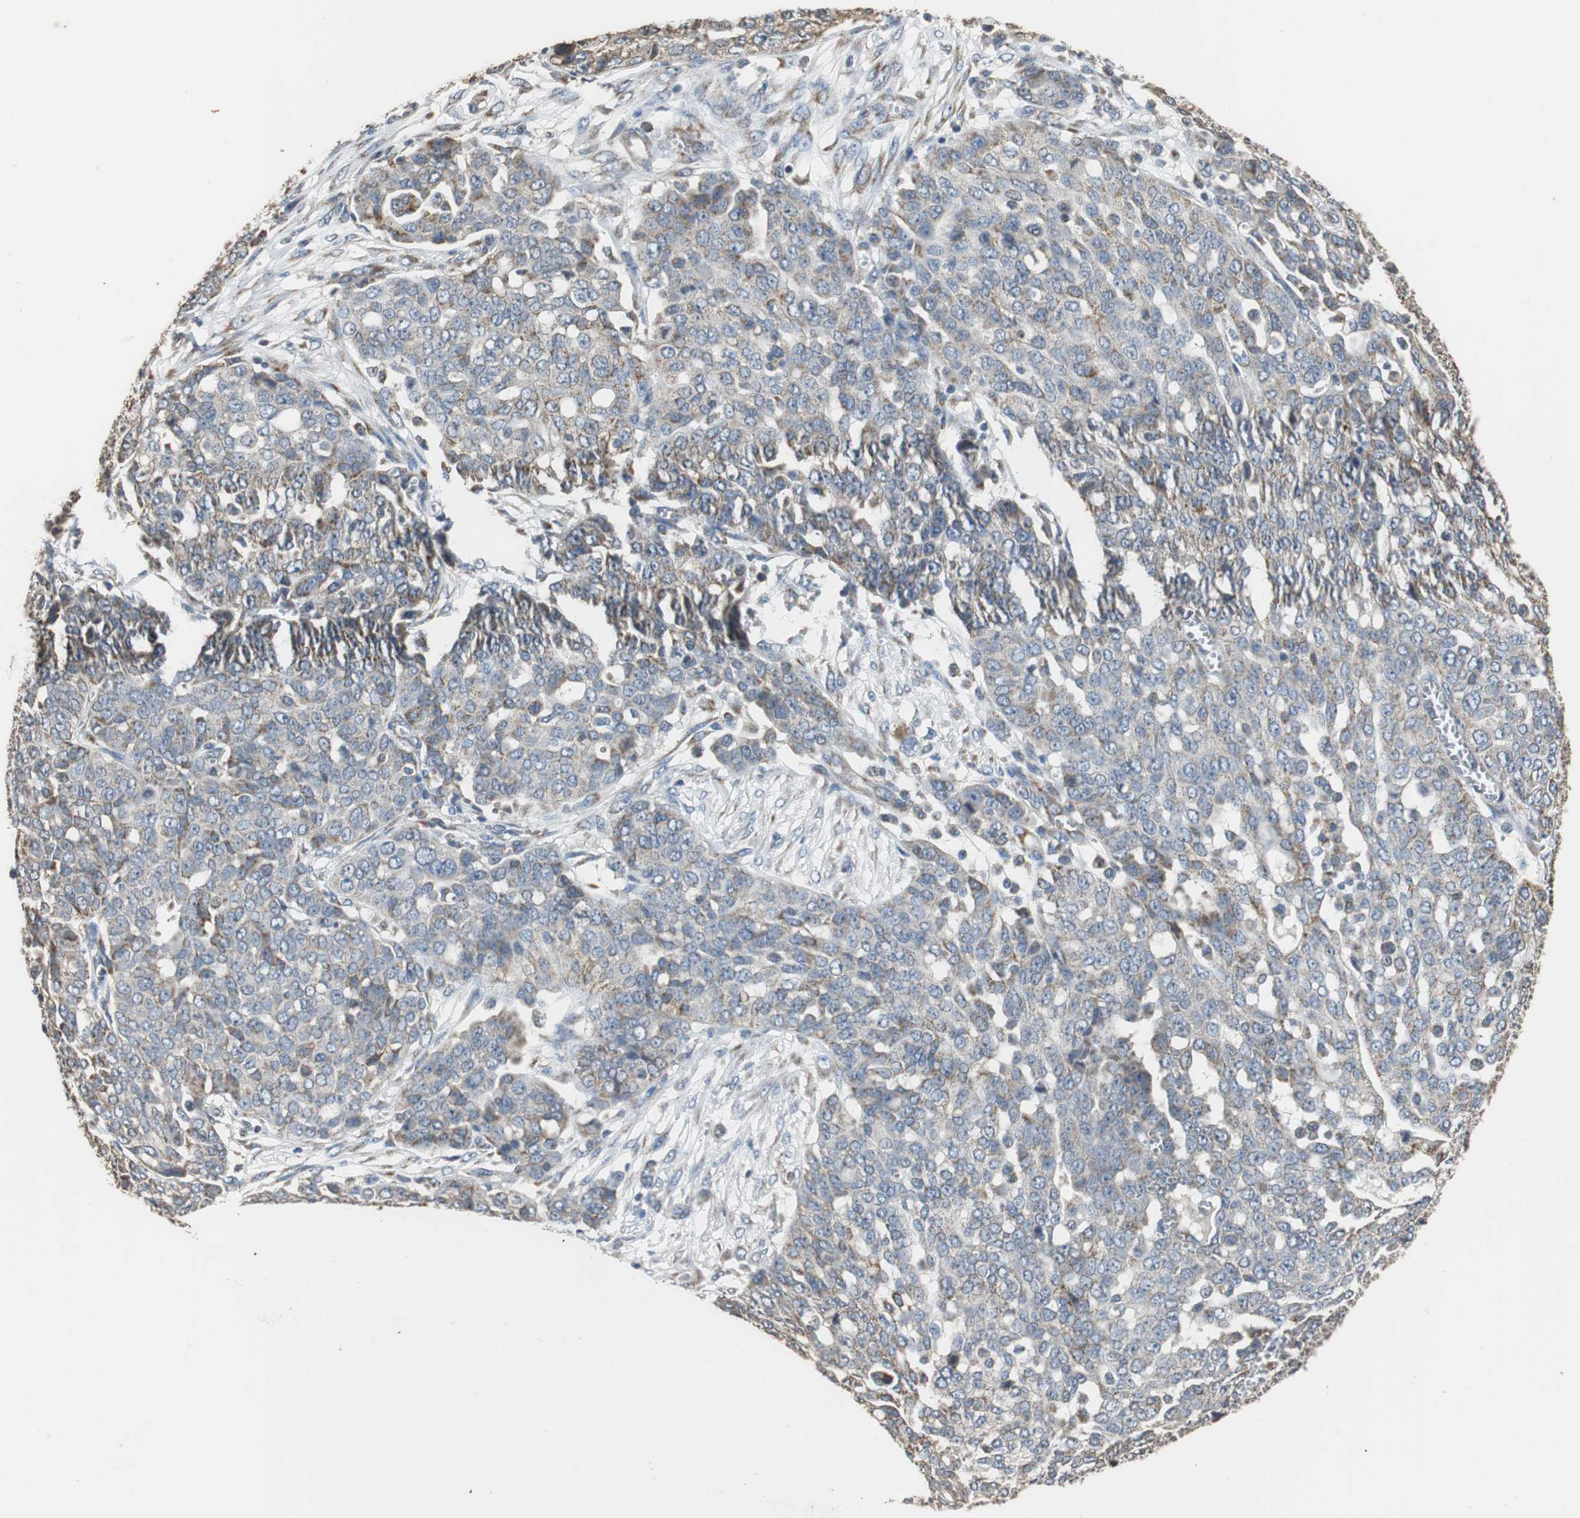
{"staining": {"intensity": "weak", "quantity": "25%-75%", "location": "cytoplasmic/membranous"}, "tissue": "ovarian cancer", "cell_type": "Tumor cells", "image_type": "cancer", "snomed": [{"axis": "morphology", "description": "Cystadenocarcinoma, serous, NOS"}, {"axis": "topography", "description": "Soft tissue"}, {"axis": "topography", "description": "Ovary"}], "caption": "IHC photomicrograph of human serous cystadenocarcinoma (ovarian) stained for a protein (brown), which shows low levels of weak cytoplasmic/membranous positivity in approximately 25%-75% of tumor cells.", "gene": "HMGCL", "patient": {"sex": "female", "age": 57}}